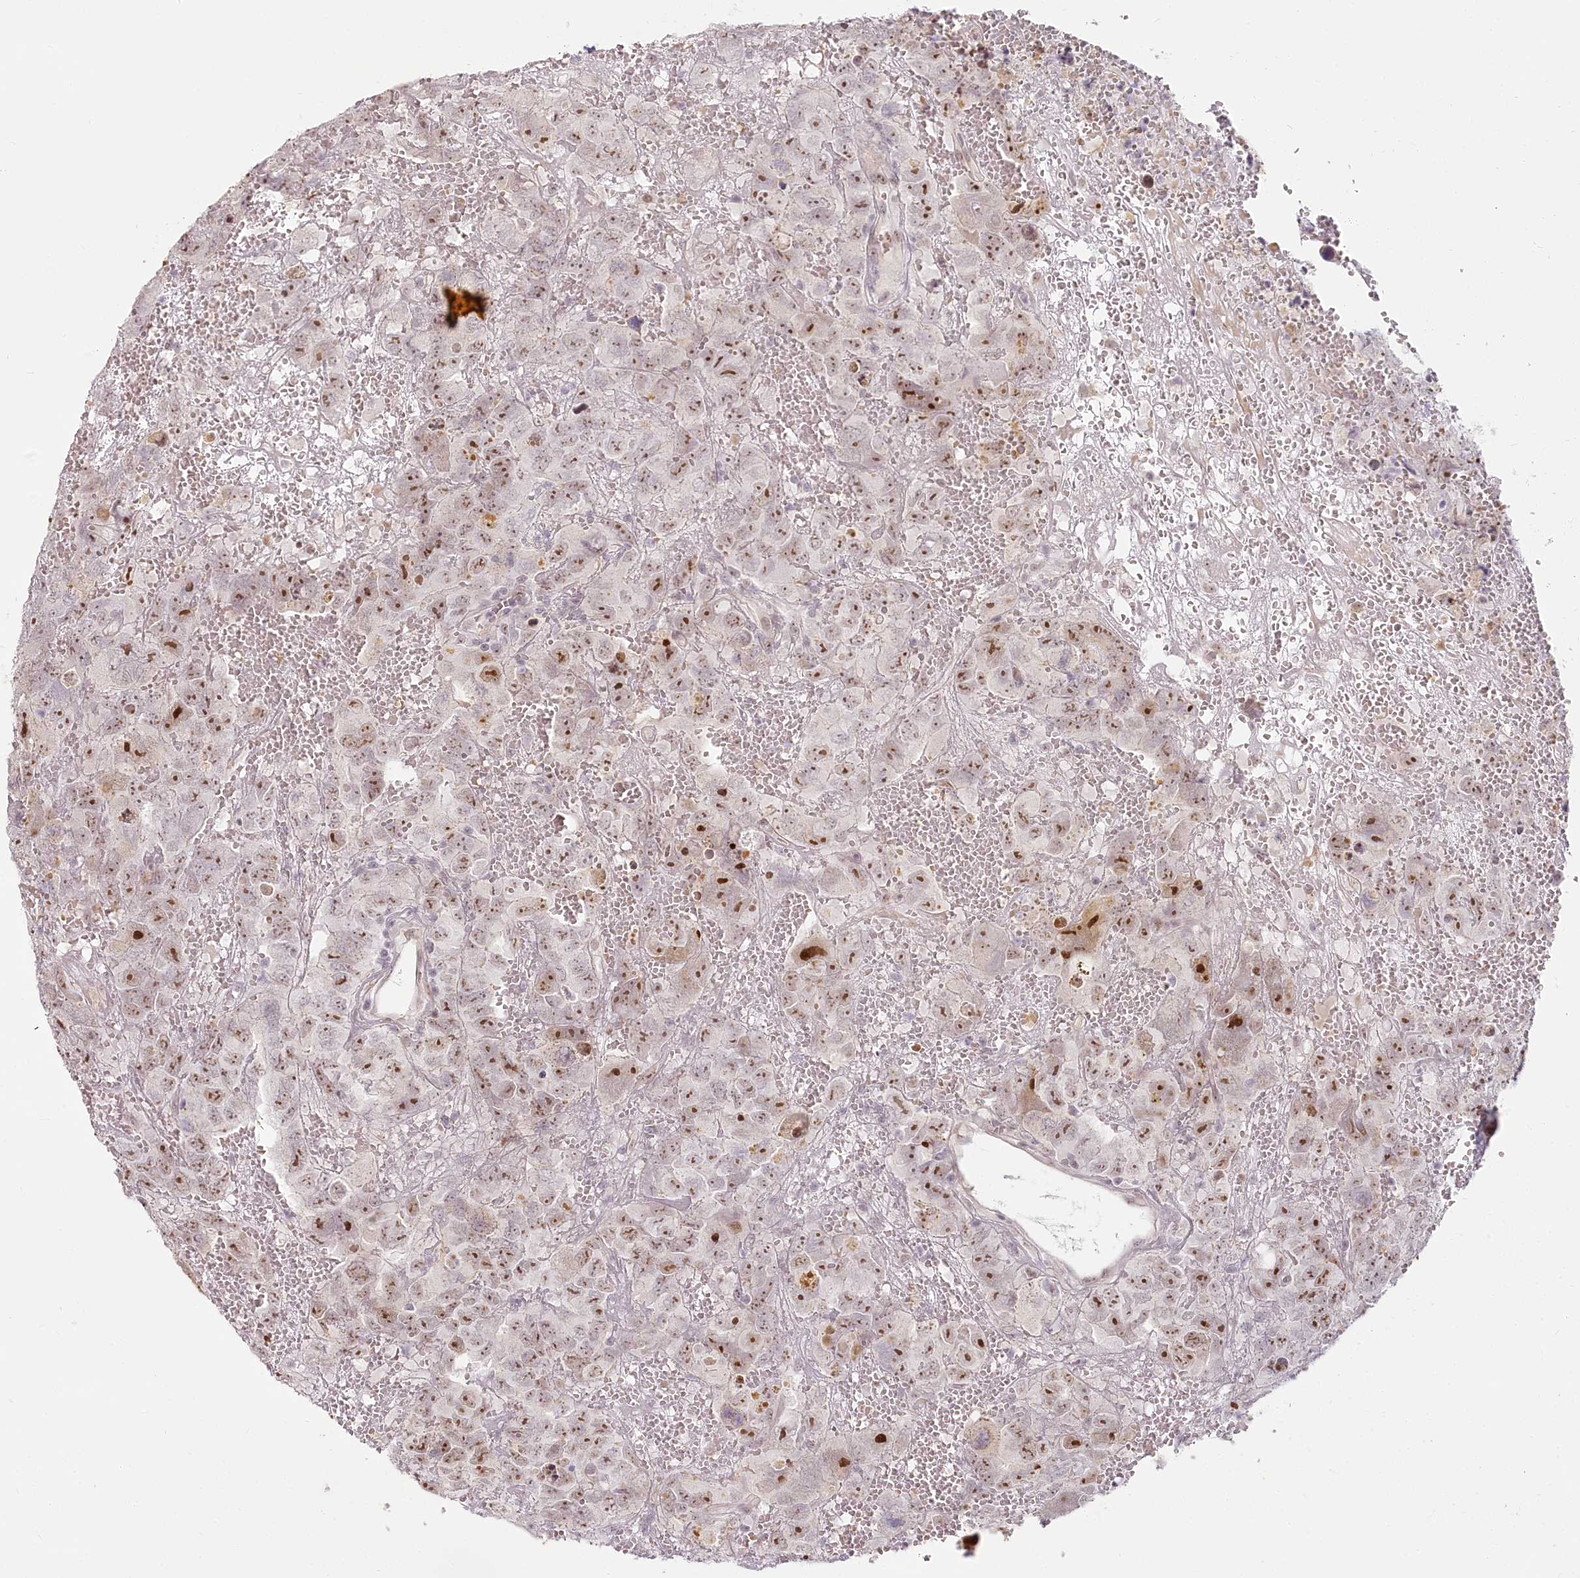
{"staining": {"intensity": "moderate", "quantity": ">75%", "location": "nuclear"}, "tissue": "testis cancer", "cell_type": "Tumor cells", "image_type": "cancer", "snomed": [{"axis": "morphology", "description": "Carcinoma, Embryonal, NOS"}, {"axis": "topography", "description": "Testis"}], "caption": "Immunohistochemistry histopathology image of neoplastic tissue: human embryonal carcinoma (testis) stained using immunohistochemistry exhibits medium levels of moderate protein expression localized specifically in the nuclear of tumor cells, appearing as a nuclear brown color.", "gene": "EXOSC7", "patient": {"sex": "male", "age": 45}}